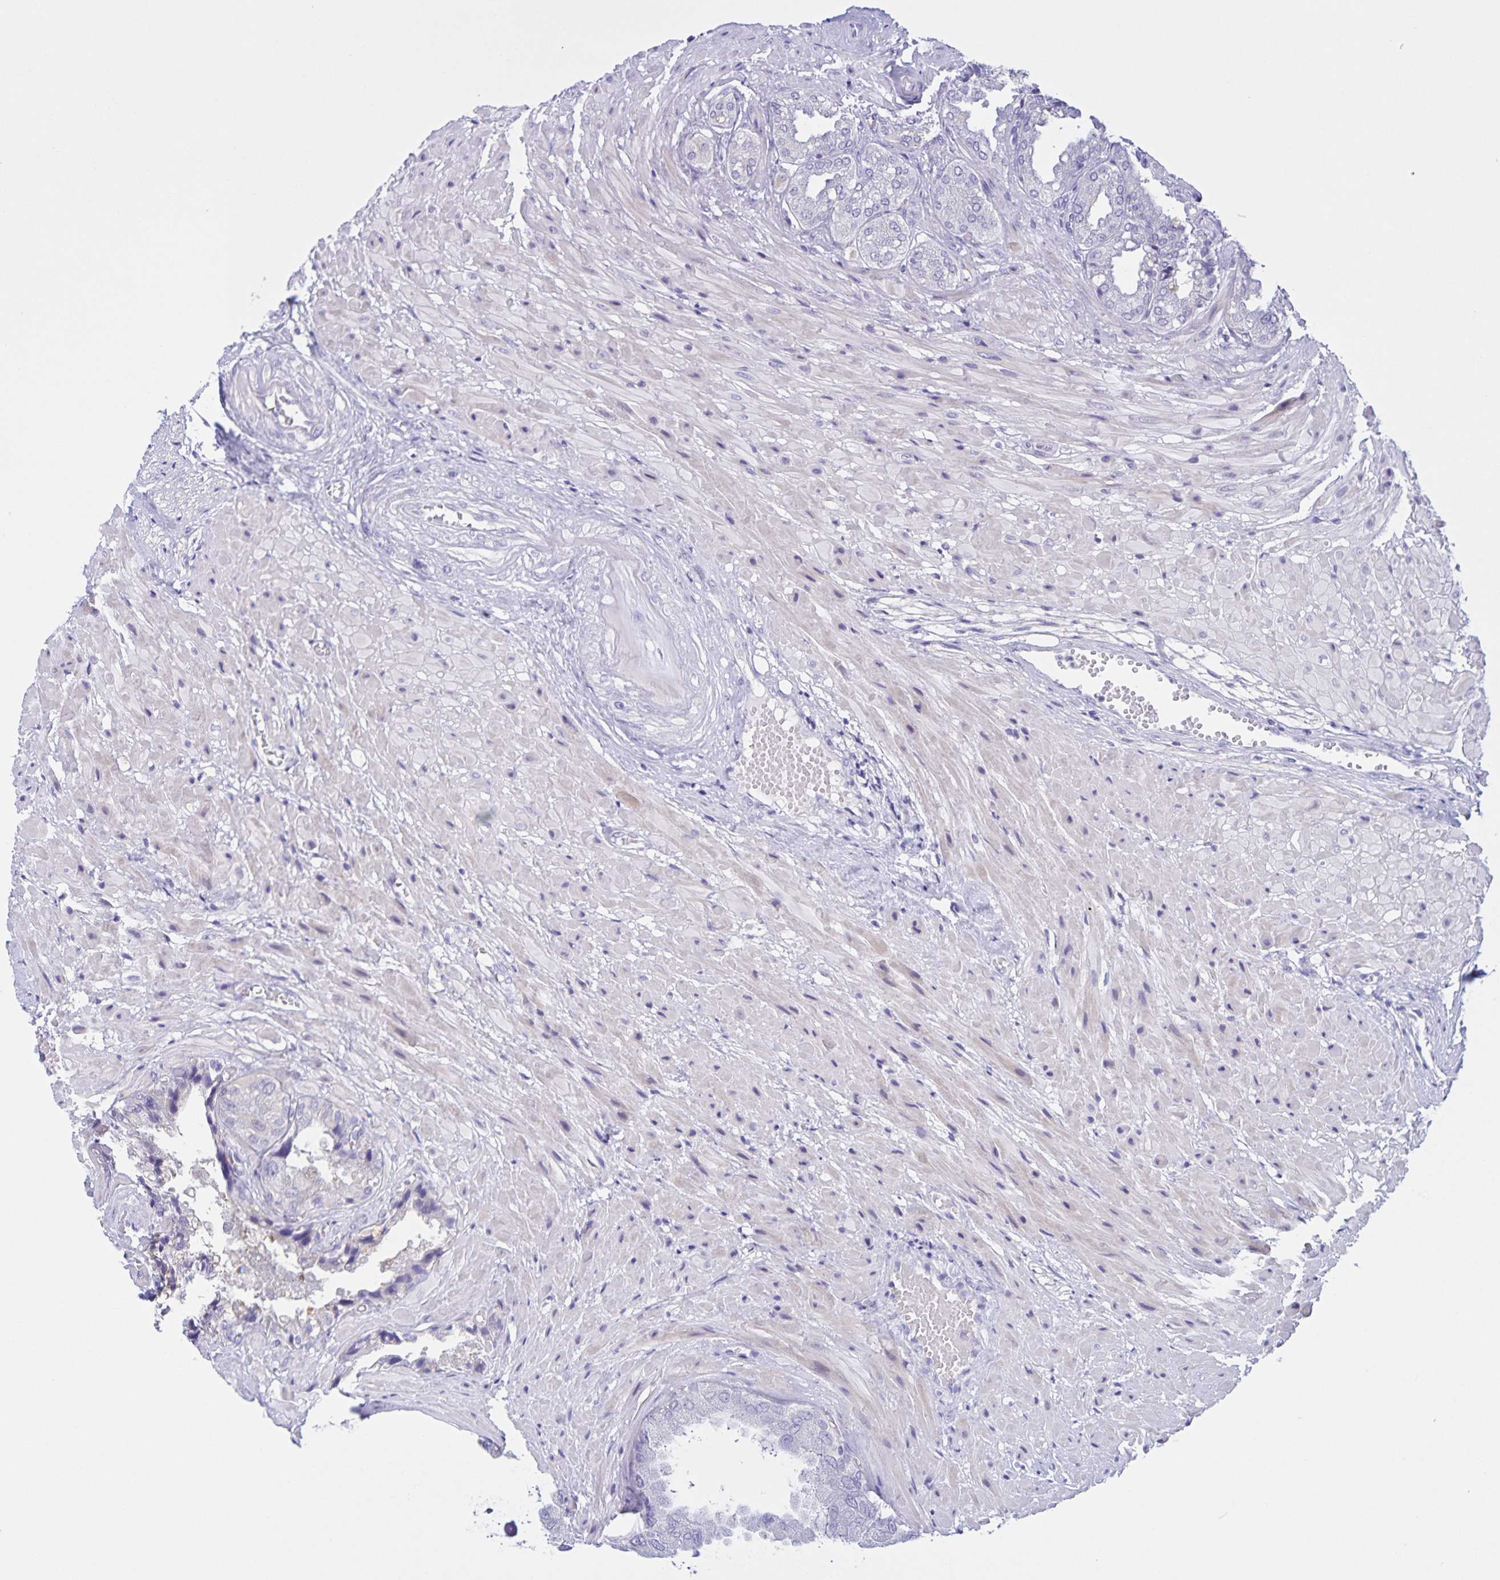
{"staining": {"intensity": "negative", "quantity": "none", "location": "none"}, "tissue": "seminal vesicle", "cell_type": "Glandular cells", "image_type": "normal", "snomed": [{"axis": "morphology", "description": "Normal tissue, NOS"}, {"axis": "topography", "description": "Seminal veicle"}], "caption": "Immunohistochemistry (IHC) image of benign seminal vesicle: seminal vesicle stained with DAB reveals no significant protein positivity in glandular cells.", "gene": "DMGDH", "patient": {"sex": "male", "age": 55}}